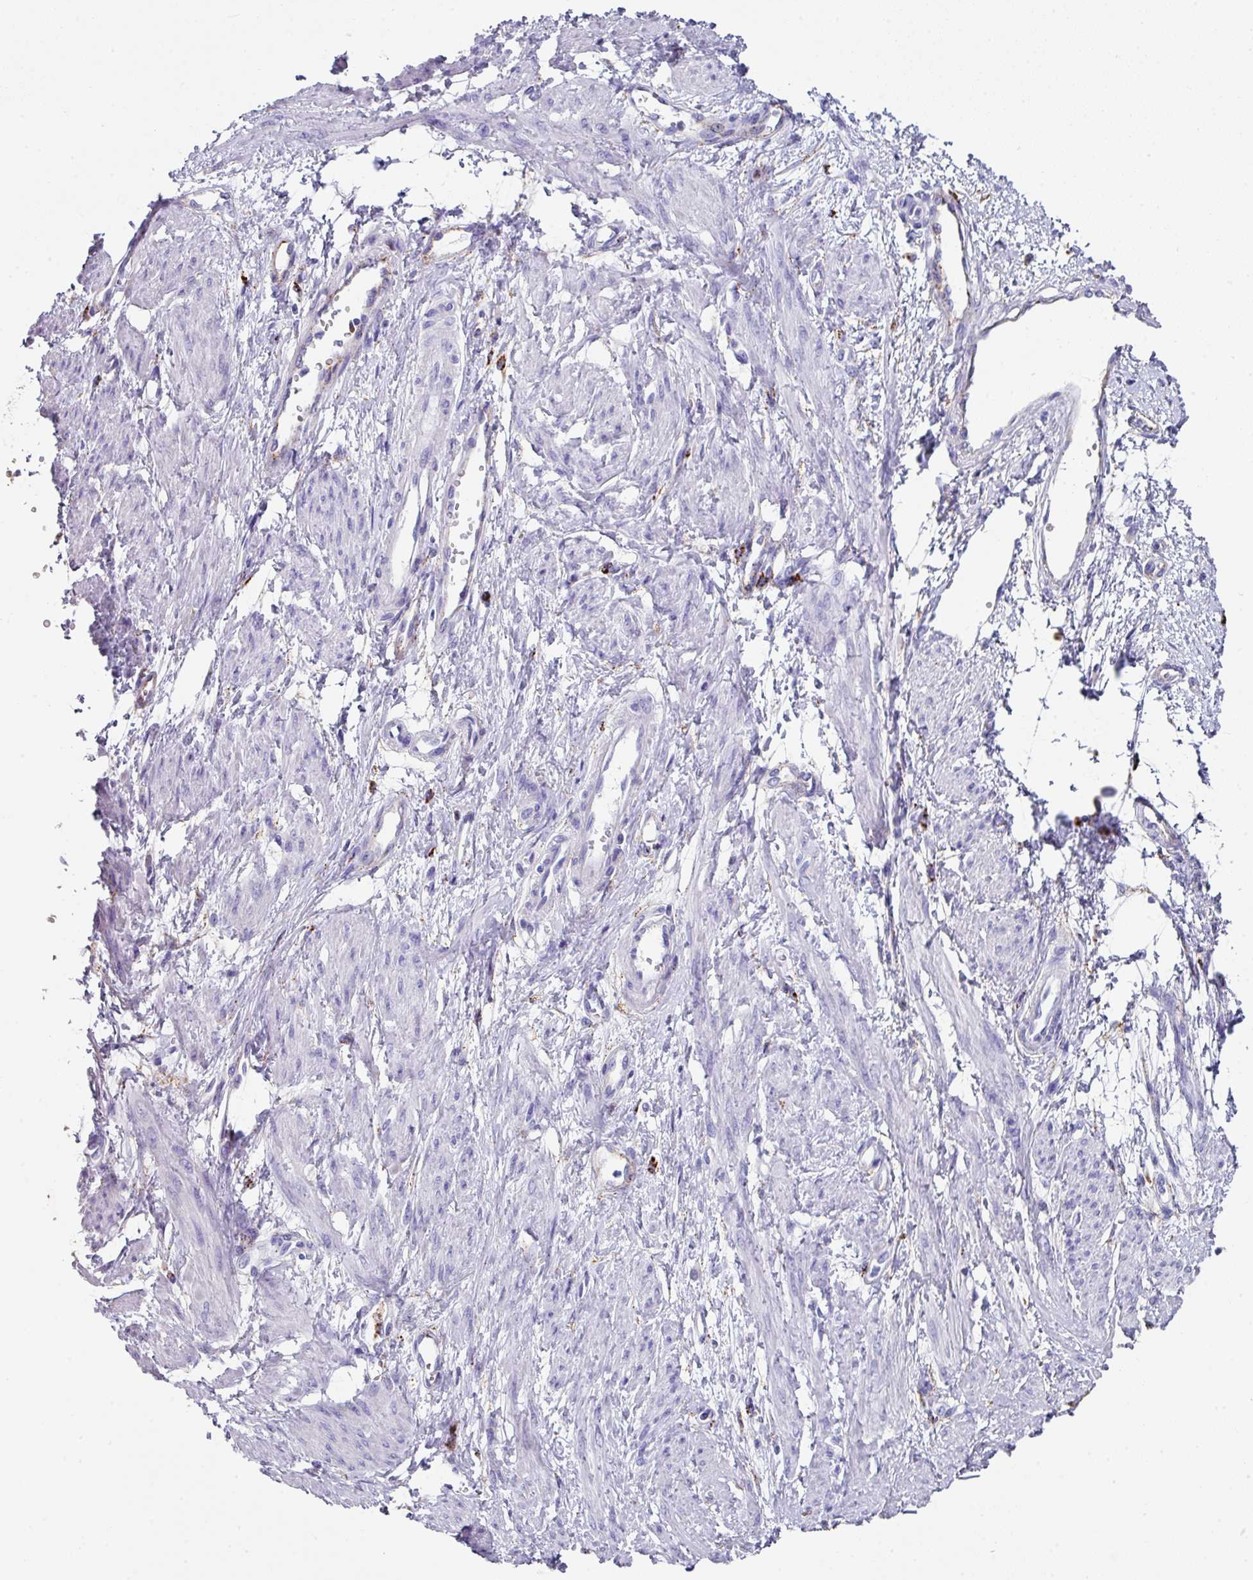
{"staining": {"intensity": "negative", "quantity": "none", "location": "none"}, "tissue": "smooth muscle", "cell_type": "Smooth muscle cells", "image_type": "normal", "snomed": [{"axis": "morphology", "description": "Normal tissue, NOS"}, {"axis": "topography", "description": "Smooth muscle"}, {"axis": "topography", "description": "Uterus"}], "caption": "Protein analysis of unremarkable smooth muscle shows no significant positivity in smooth muscle cells.", "gene": "CPVL", "patient": {"sex": "female", "age": 39}}